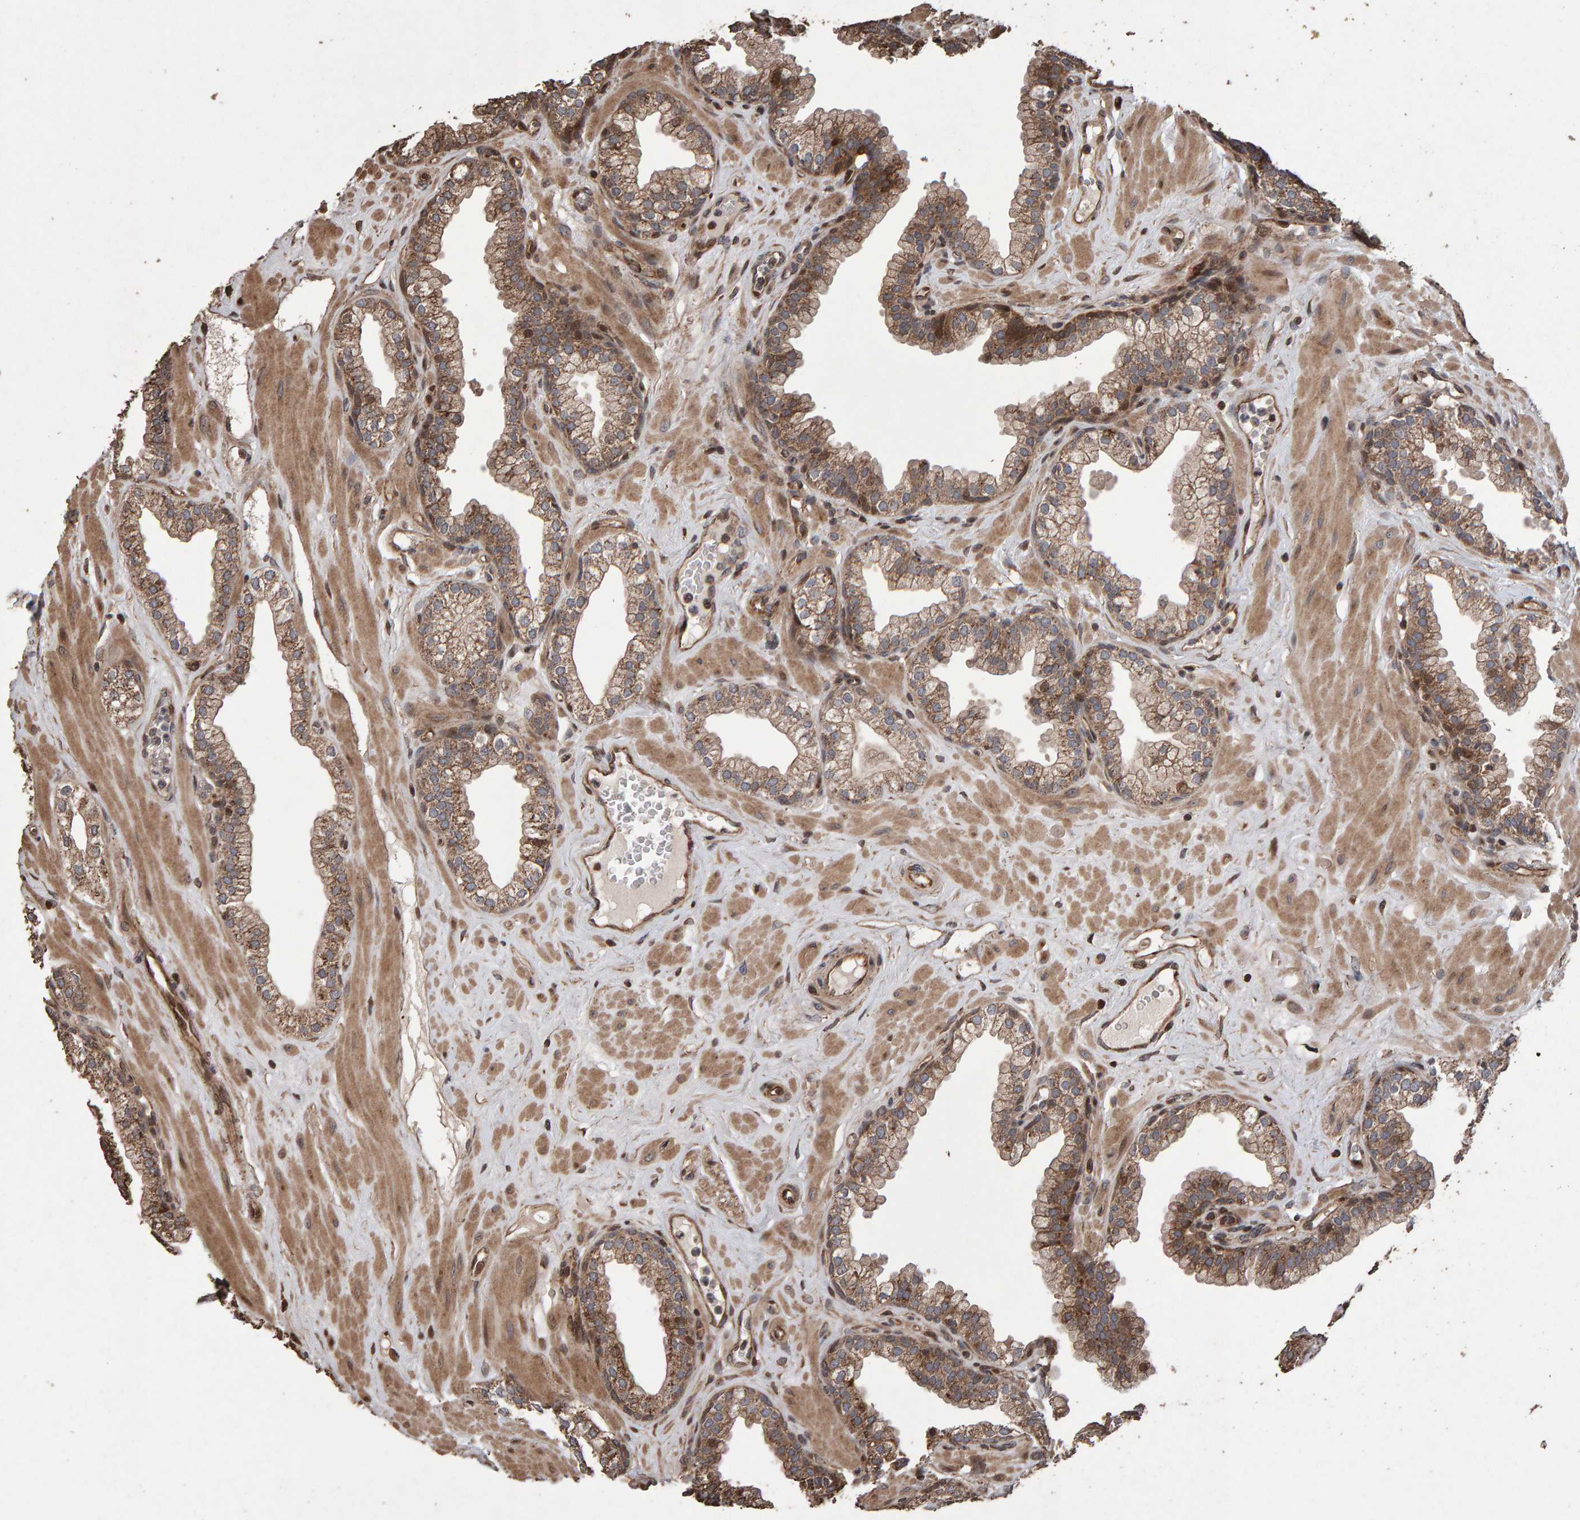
{"staining": {"intensity": "moderate", "quantity": ">75%", "location": "cytoplasmic/membranous"}, "tissue": "prostate", "cell_type": "Glandular cells", "image_type": "normal", "snomed": [{"axis": "morphology", "description": "Normal tissue, NOS"}, {"axis": "morphology", "description": "Urothelial carcinoma, Low grade"}, {"axis": "topography", "description": "Urinary bladder"}, {"axis": "topography", "description": "Prostate"}], "caption": "DAB immunohistochemical staining of normal human prostate exhibits moderate cytoplasmic/membranous protein expression in about >75% of glandular cells. The staining is performed using DAB brown chromogen to label protein expression. The nuclei are counter-stained blue using hematoxylin.", "gene": "OSBP2", "patient": {"sex": "male", "age": 60}}